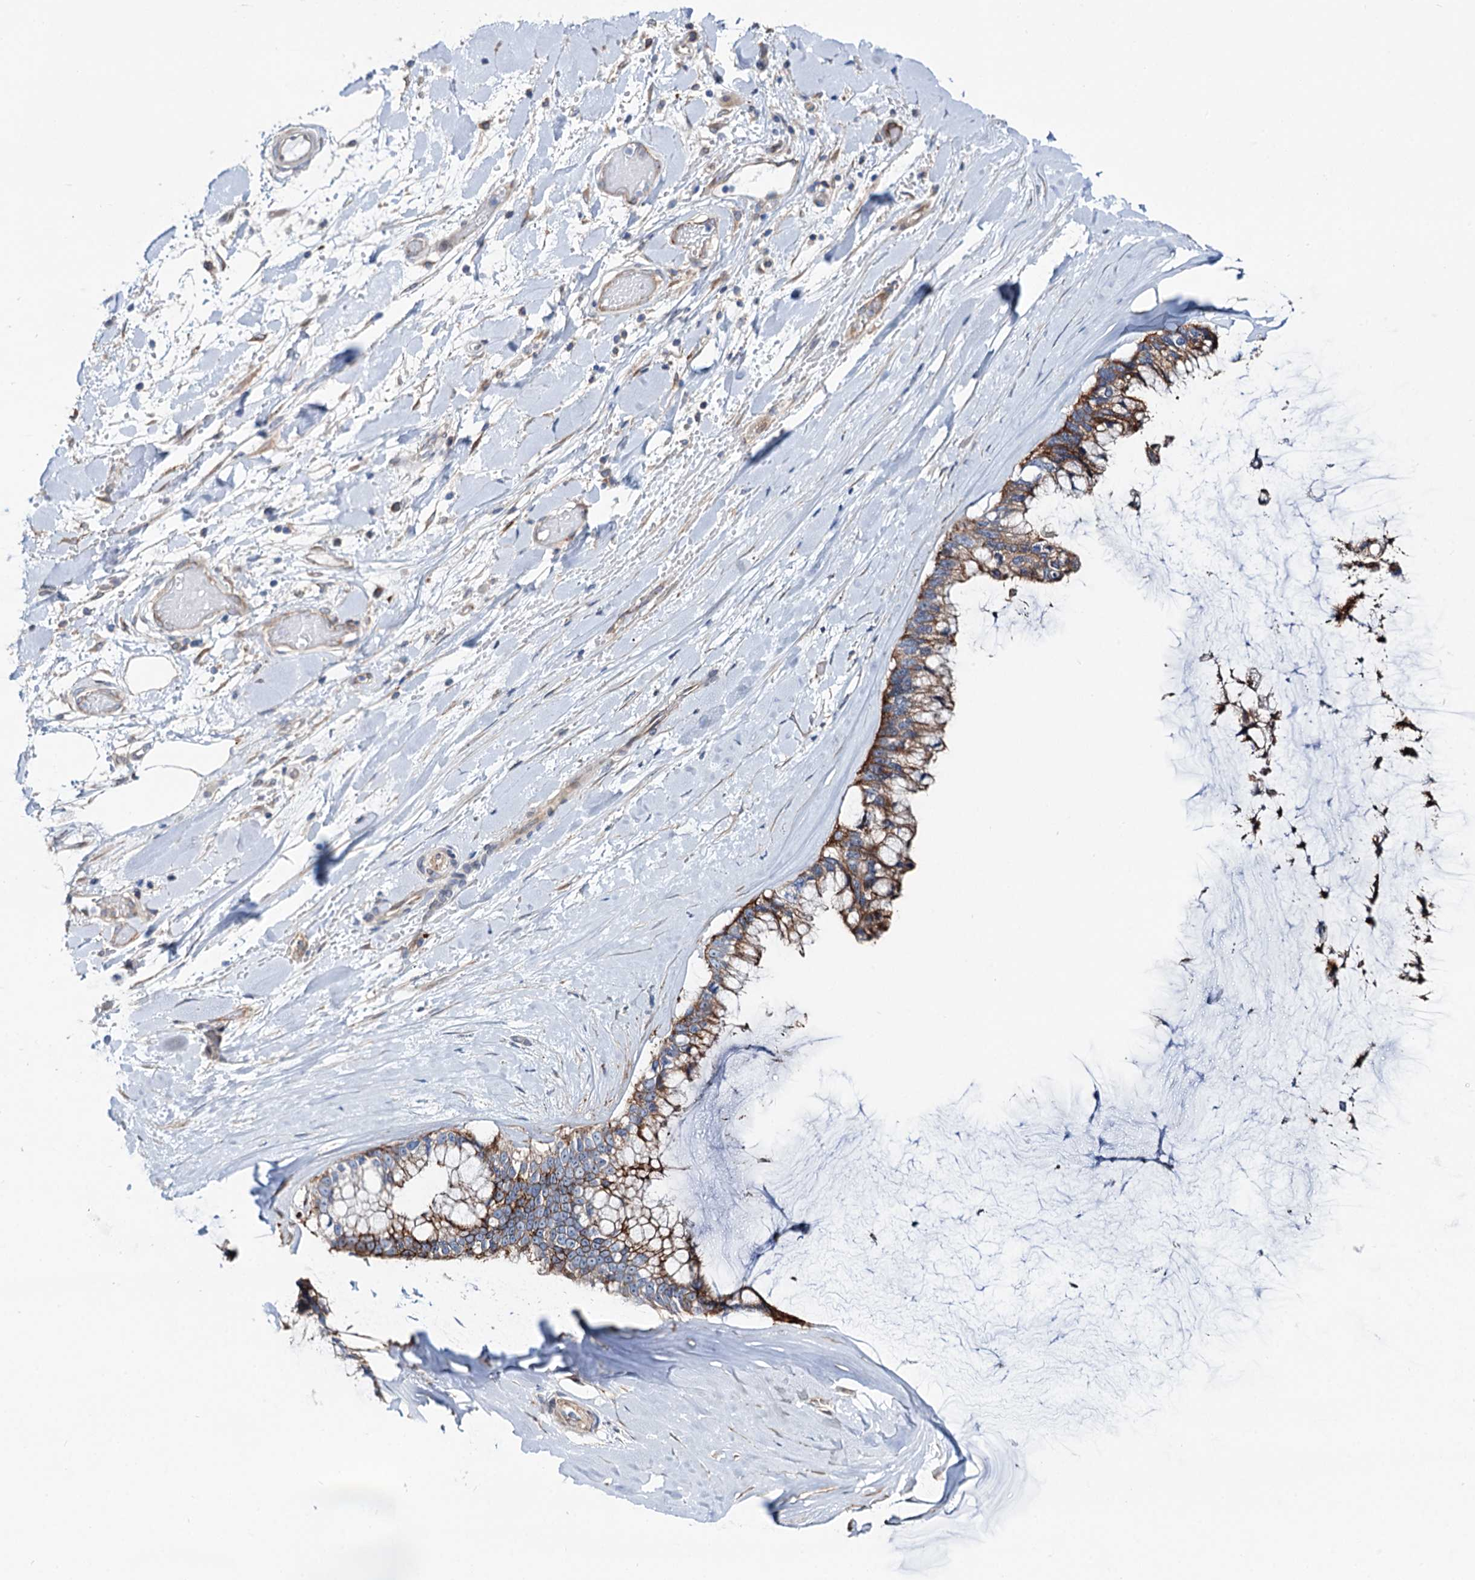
{"staining": {"intensity": "moderate", "quantity": ">75%", "location": "cytoplasmic/membranous"}, "tissue": "ovarian cancer", "cell_type": "Tumor cells", "image_type": "cancer", "snomed": [{"axis": "morphology", "description": "Cystadenocarcinoma, mucinous, NOS"}, {"axis": "topography", "description": "Ovary"}], "caption": "Protein staining reveals moderate cytoplasmic/membranous expression in approximately >75% of tumor cells in ovarian cancer (mucinous cystadenocarcinoma).", "gene": "PTDSS2", "patient": {"sex": "female", "age": 39}}